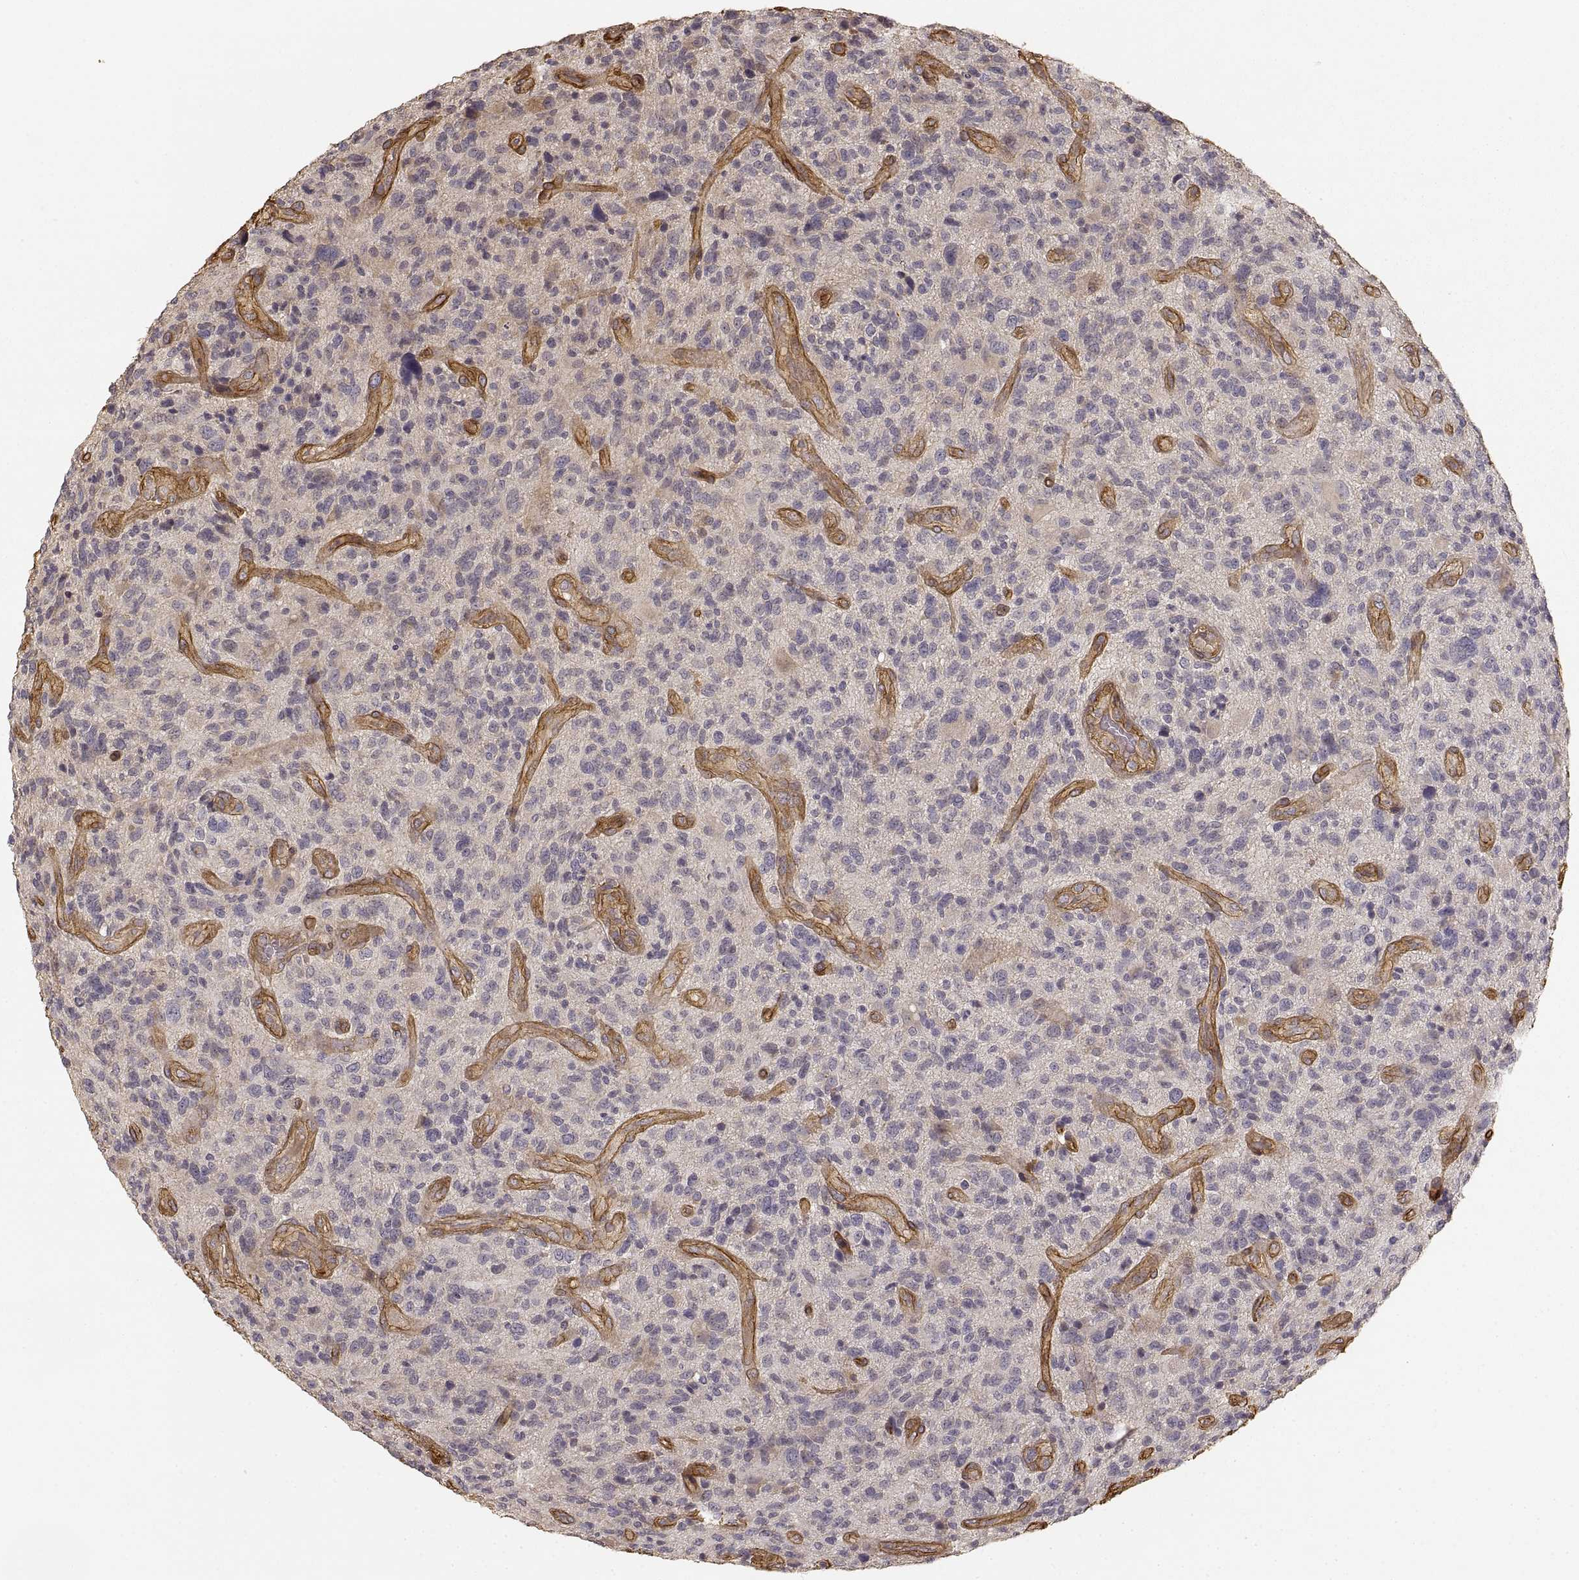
{"staining": {"intensity": "negative", "quantity": "none", "location": "none"}, "tissue": "glioma", "cell_type": "Tumor cells", "image_type": "cancer", "snomed": [{"axis": "morphology", "description": "Glioma, malignant, High grade"}, {"axis": "topography", "description": "Brain"}], "caption": "Tumor cells are negative for protein expression in human malignant glioma (high-grade).", "gene": "LAMA4", "patient": {"sex": "male", "age": 47}}